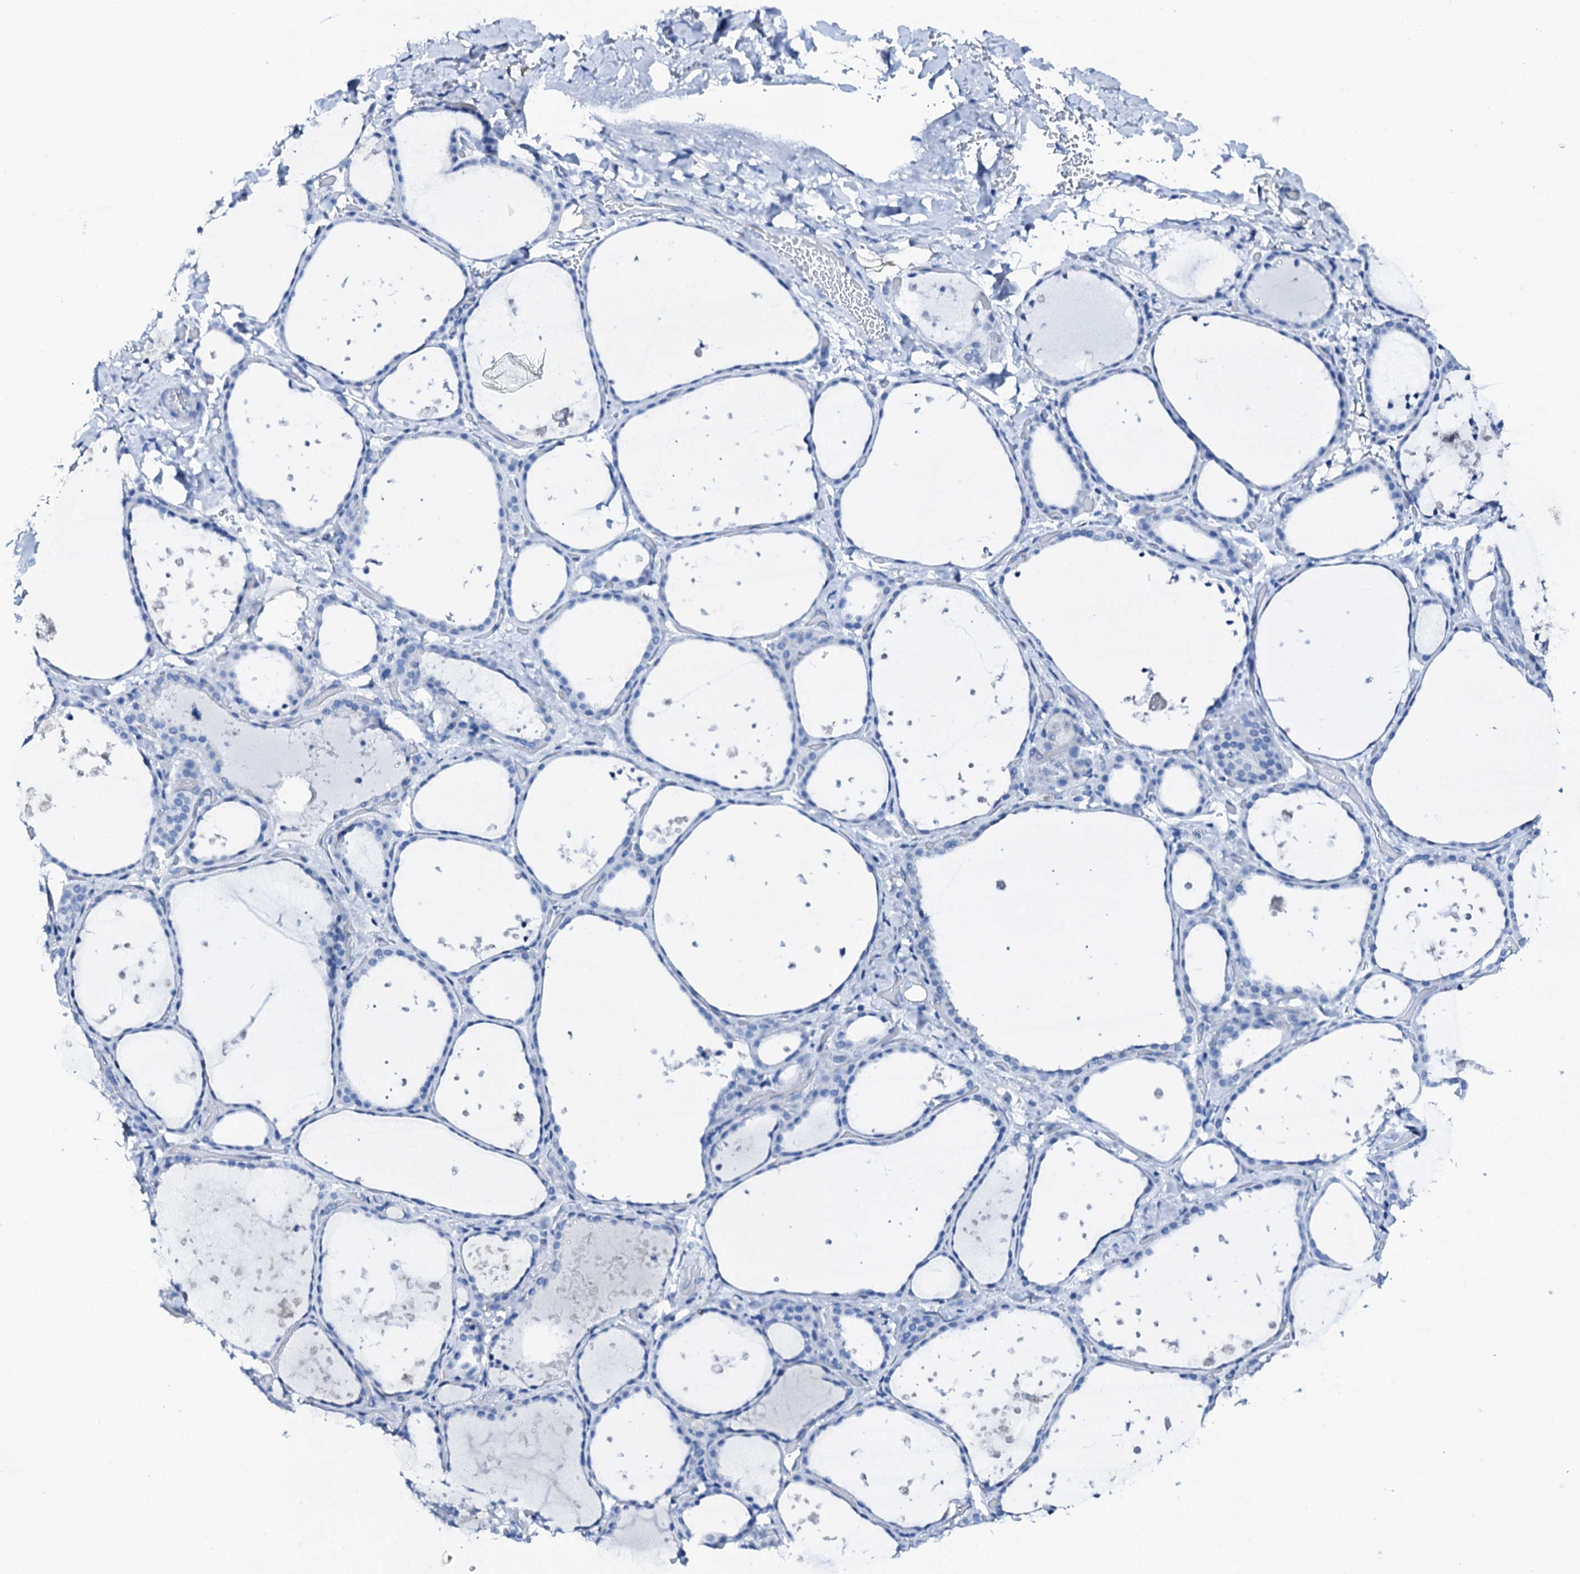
{"staining": {"intensity": "negative", "quantity": "none", "location": "none"}, "tissue": "thyroid gland", "cell_type": "Glandular cells", "image_type": "normal", "snomed": [{"axis": "morphology", "description": "Normal tissue, NOS"}, {"axis": "topography", "description": "Thyroid gland"}], "caption": "IHC of unremarkable human thyroid gland reveals no staining in glandular cells.", "gene": "PTH", "patient": {"sex": "female", "age": 44}}